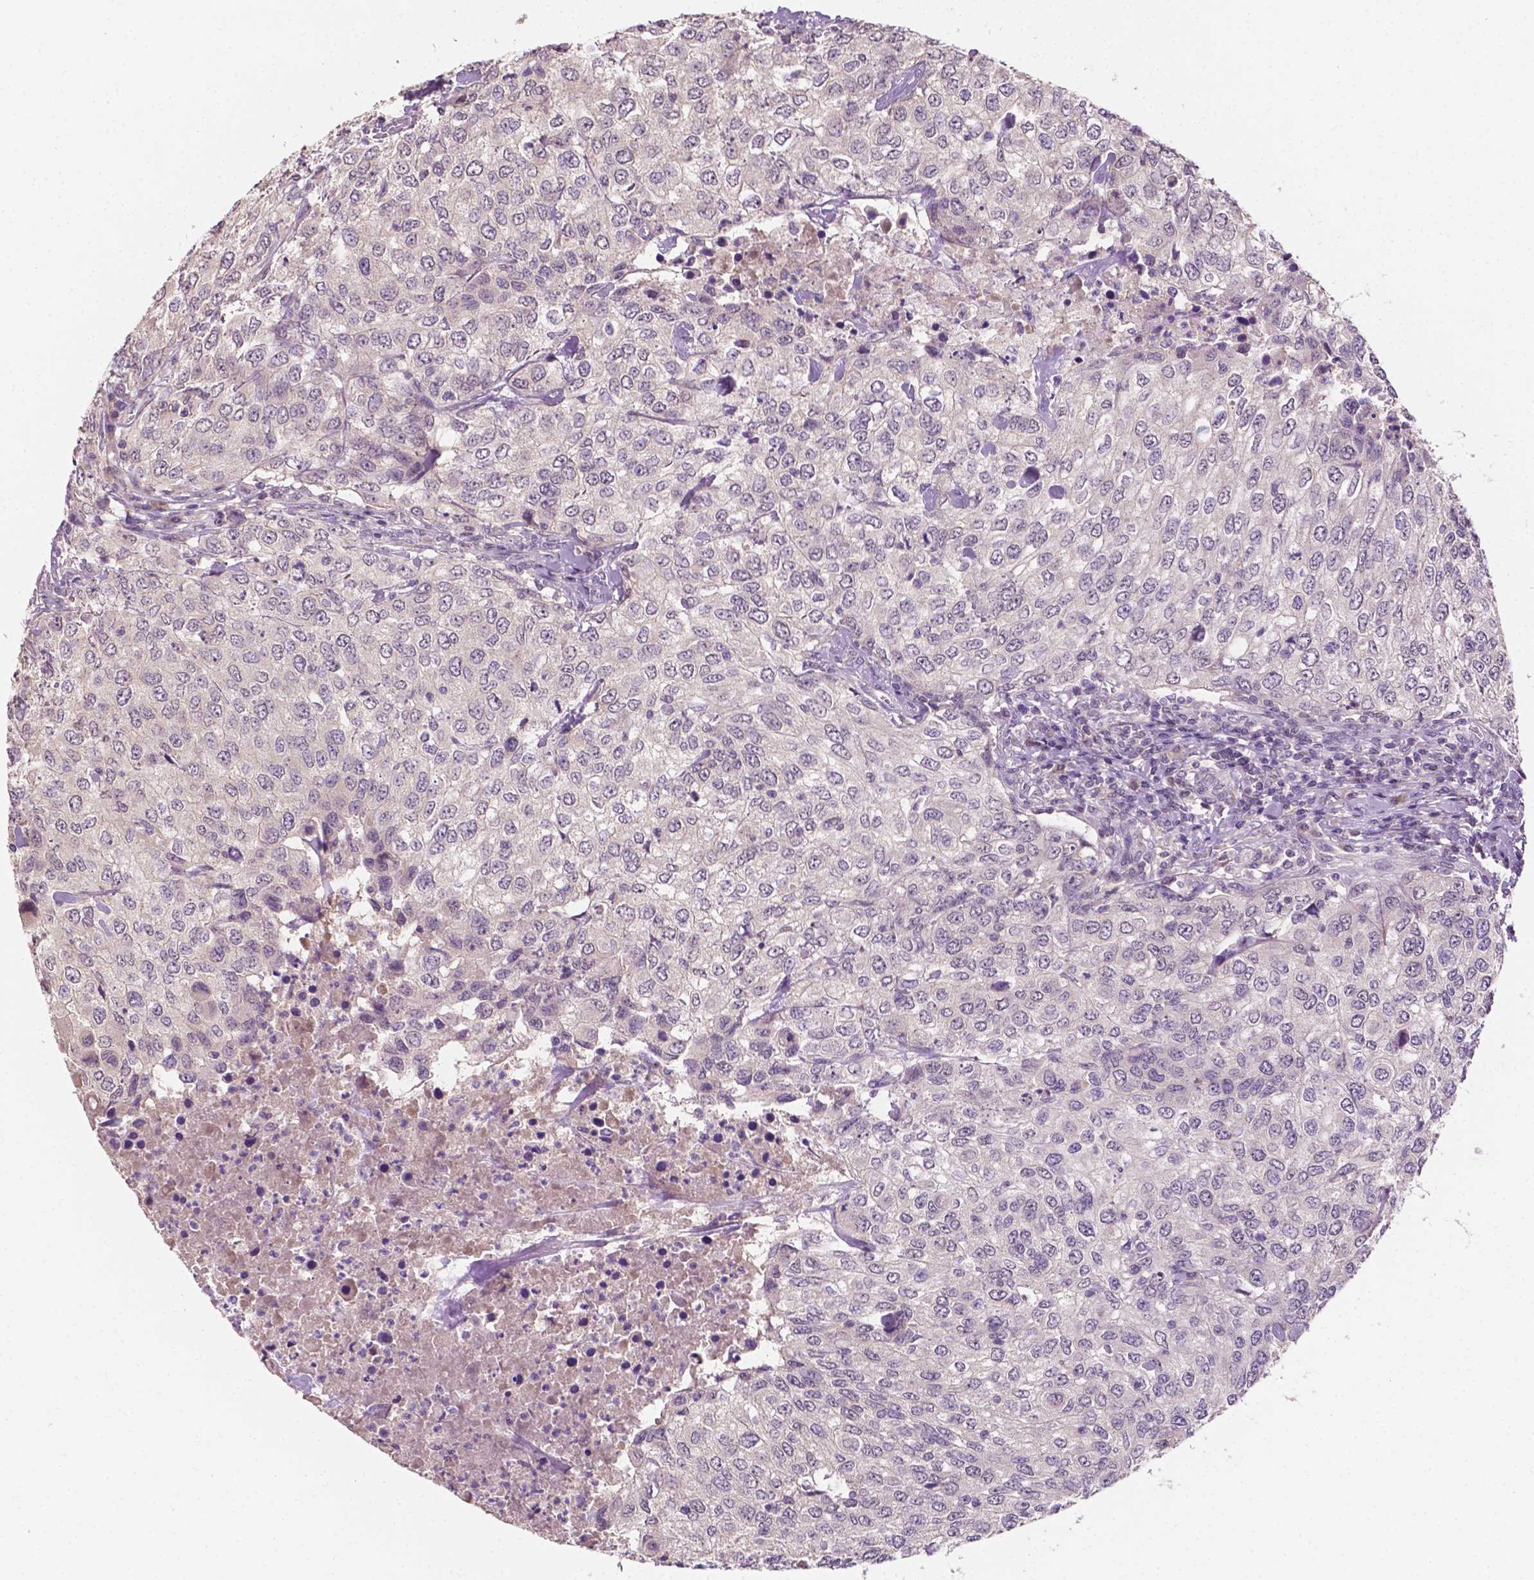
{"staining": {"intensity": "negative", "quantity": "none", "location": "none"}, "tissue": "urothelial cancer", "cell_type": "Tumor cells", "image_type": "cancer", "snomed": [{"axis": "morphology", "description": "Urothelial carcinoma, High grade"}, {"axis": "topography", "description": "Urinary bladder"}], "caption": "Urothelial cancer was stained to show a protein in brown. There is no significant positivity in tumor cells.", "gene": "MROH6", "patient": {"sex": "female", "age": 78}}